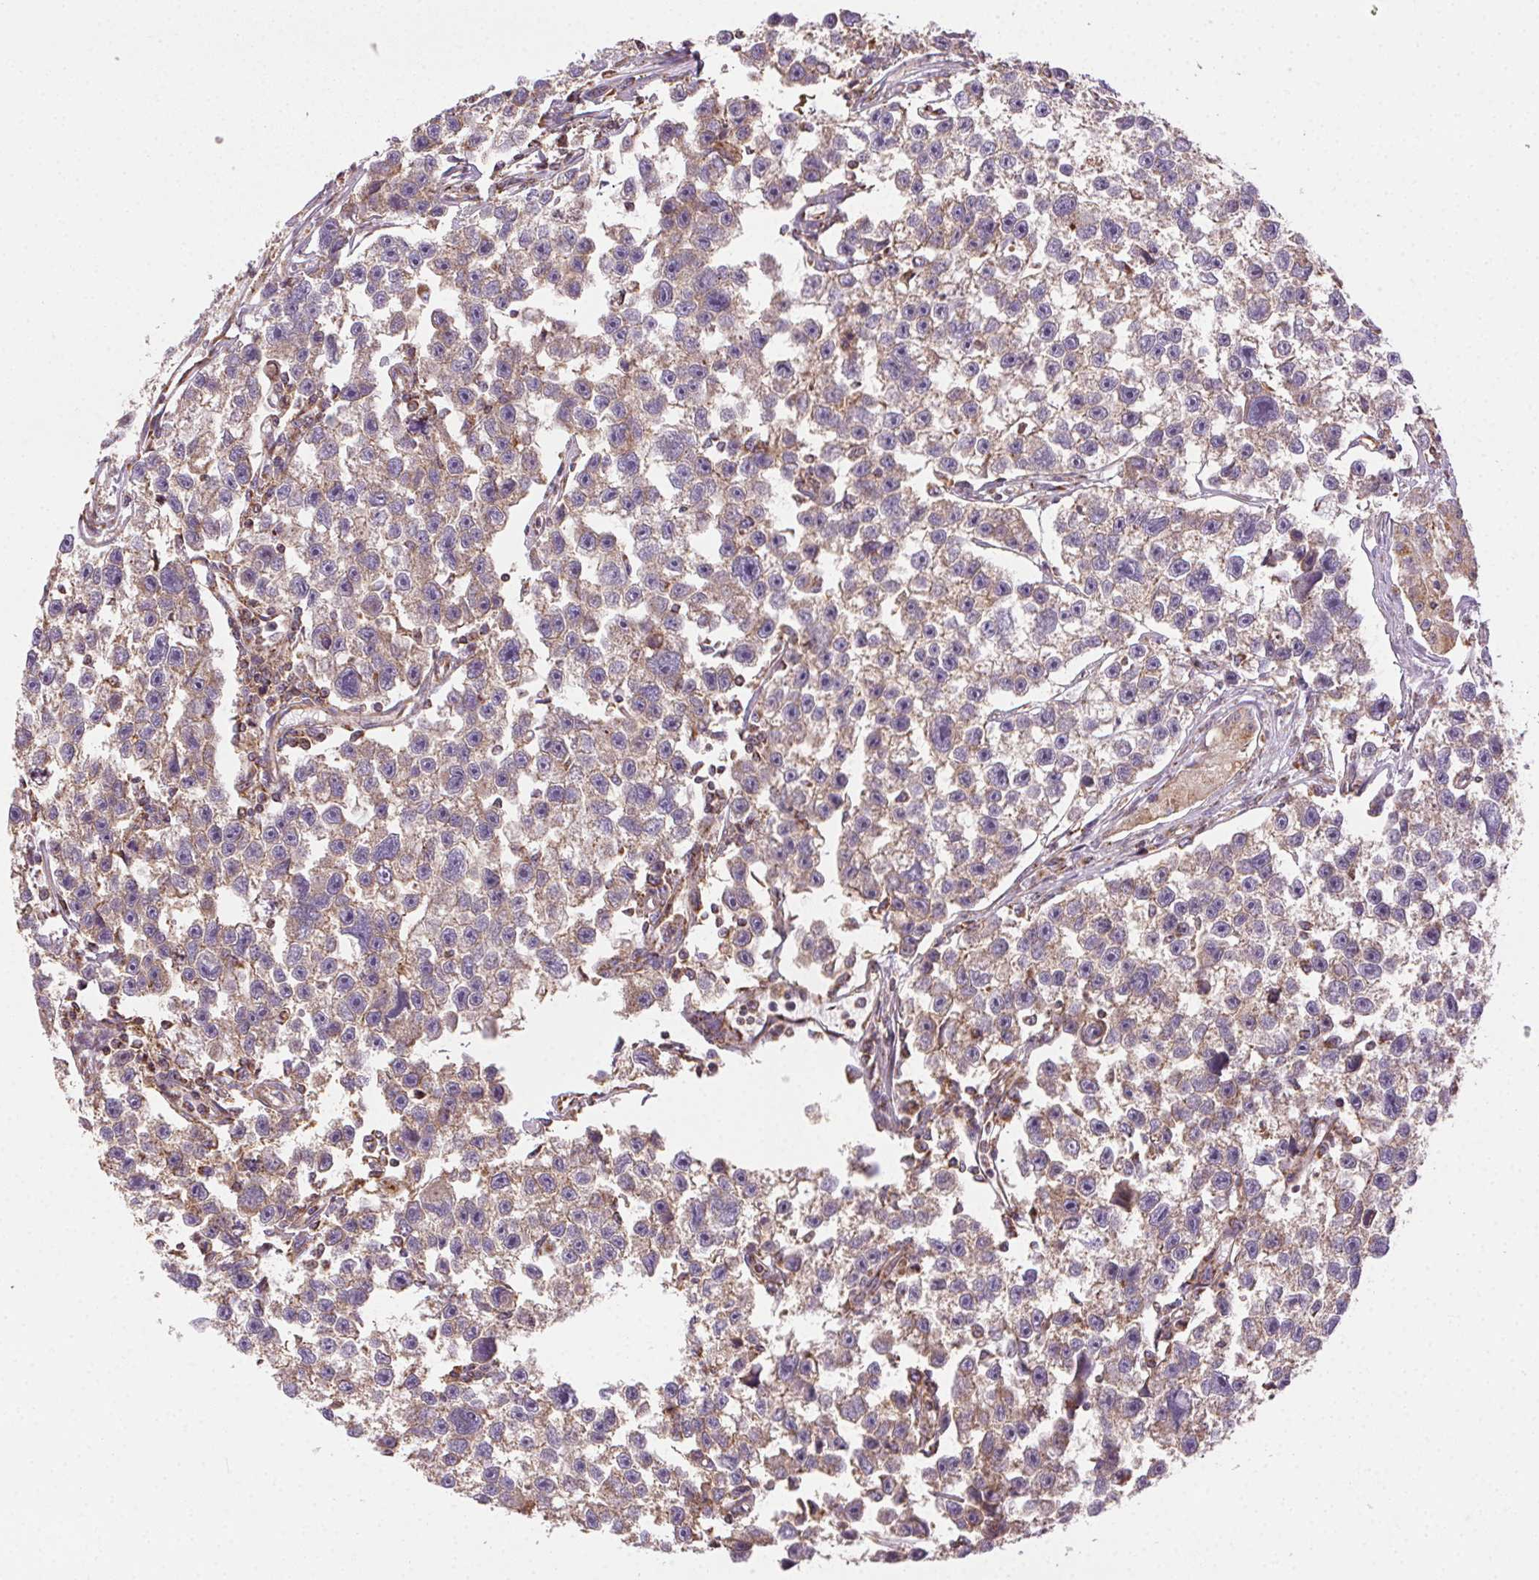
{"staining": {"intensity": "moderate", "quantity": ">75%", "location": "cytoplasmic/membranous"}, "tissue": "testis cancer", "cell_type": "Tumor cells", "image_type": "cancer", "snomed": [{"axis": "morphology", "description": "Seminoma, NOS"}, {"axis": "topography", "description": "Testis"}], "caption": "IHC (DAB (3,3'-diaminobenzidine)) staining of human testis seminoma exhibits moderate cytoplasmic/membranous protein staining in approximately >75% of tumor cells. (DAB IHC, brown staining for protein, blue staining for nuclei).", "gene": "CLPB", "patient": {"sex": "male", "age": 26}}